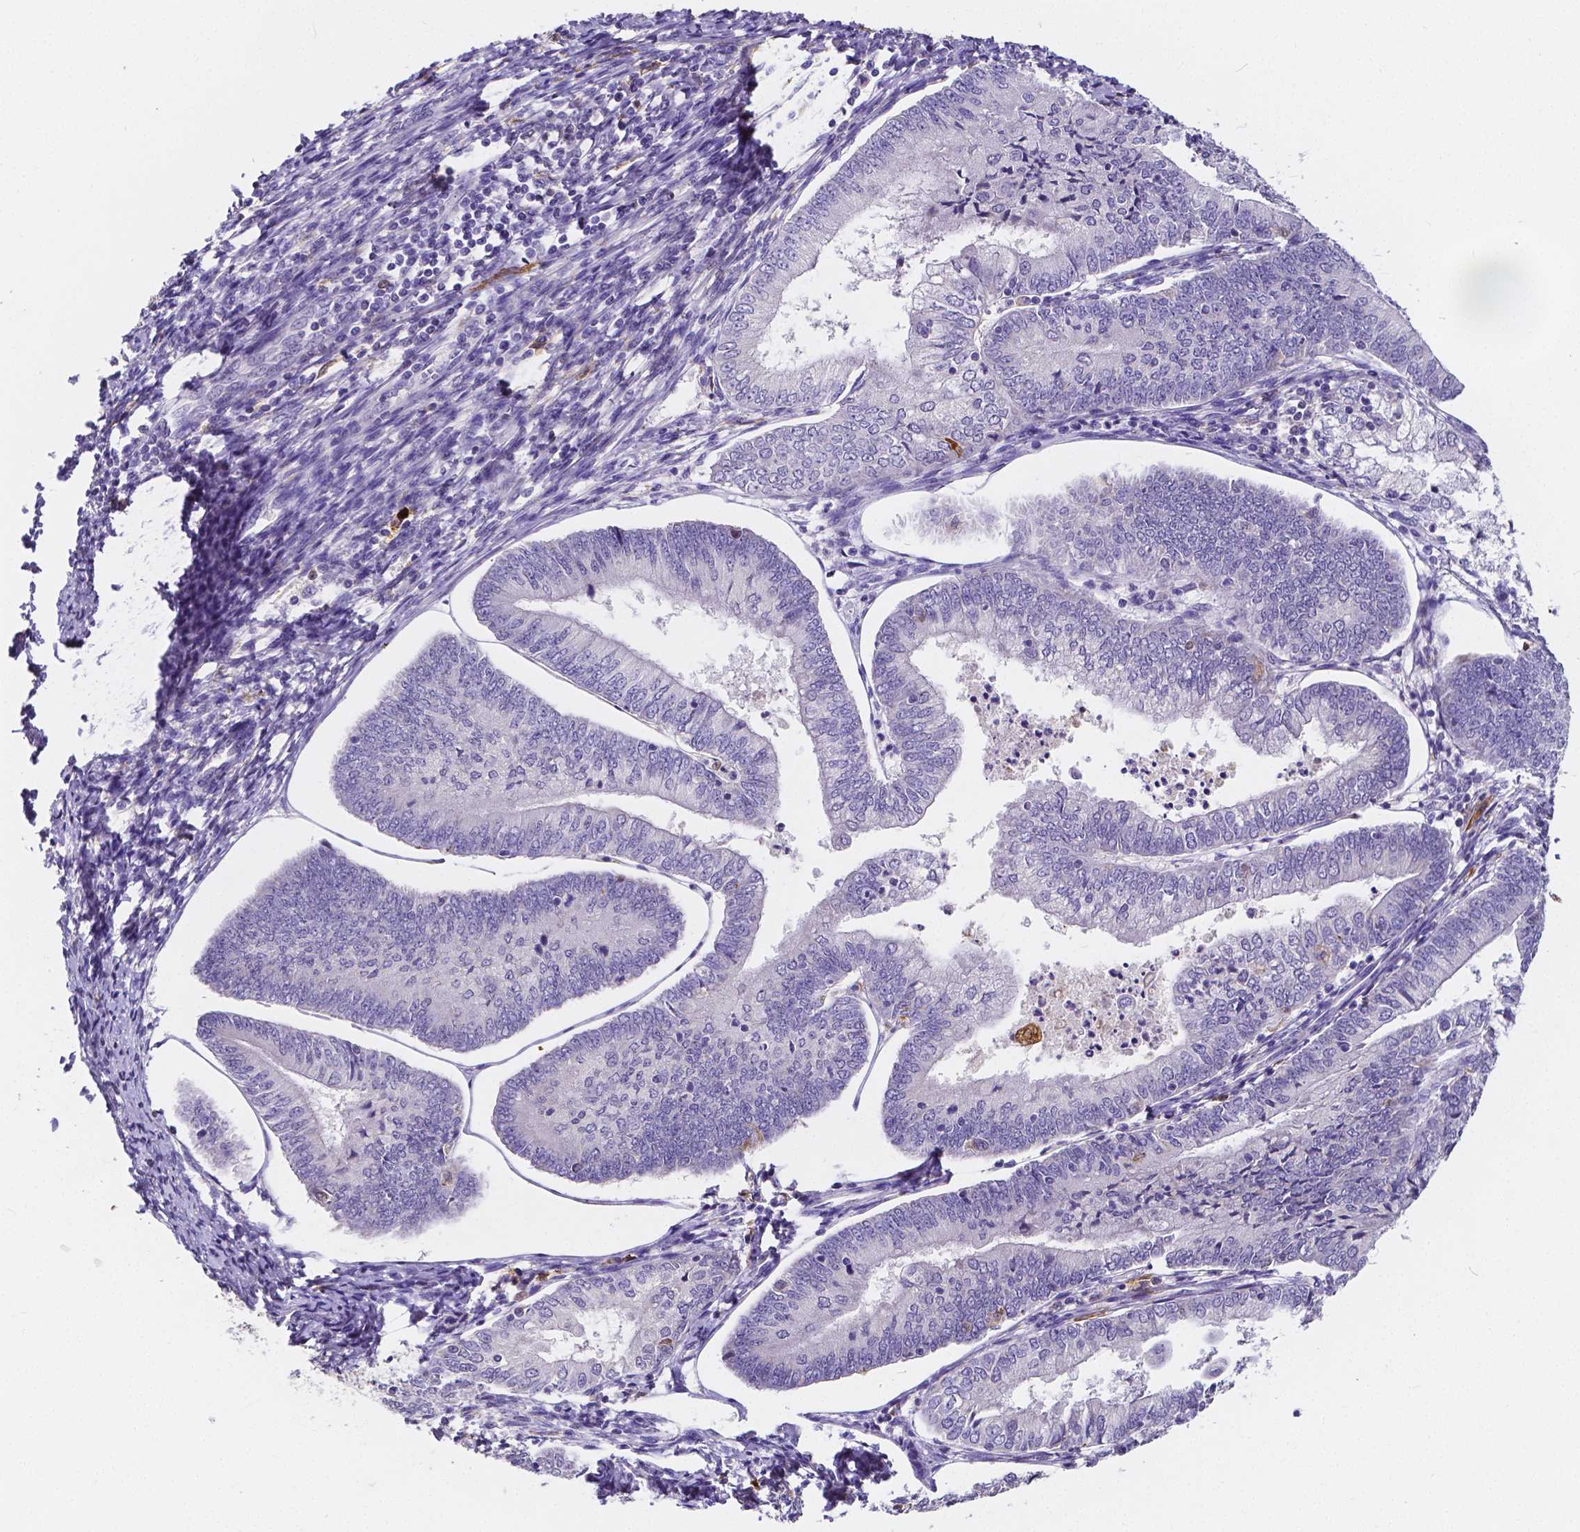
{"staining": {"intensity": "negative", "quantity": "none", "location": "none"}, "tissue": "endometrial cancer", "cell_type": "Tumor cells", "image_type": "cancer", "snomed": [{"axis": "morphology", "description": "Adenocarcinoma, NOS"}, {"axis": "topography", "description": "Endometrium"}], "caption": "Histopathology image shows no significant protein staining in tumor cells of endometrial adenocarcinoma. (DAB (3,3'-diaminobenzidine) immunohistochemistry (IHC) visualized using brightfield microscopy, high magnification).", "gene": "ACP5", "patient": {"sex": "female", "age": 55}}